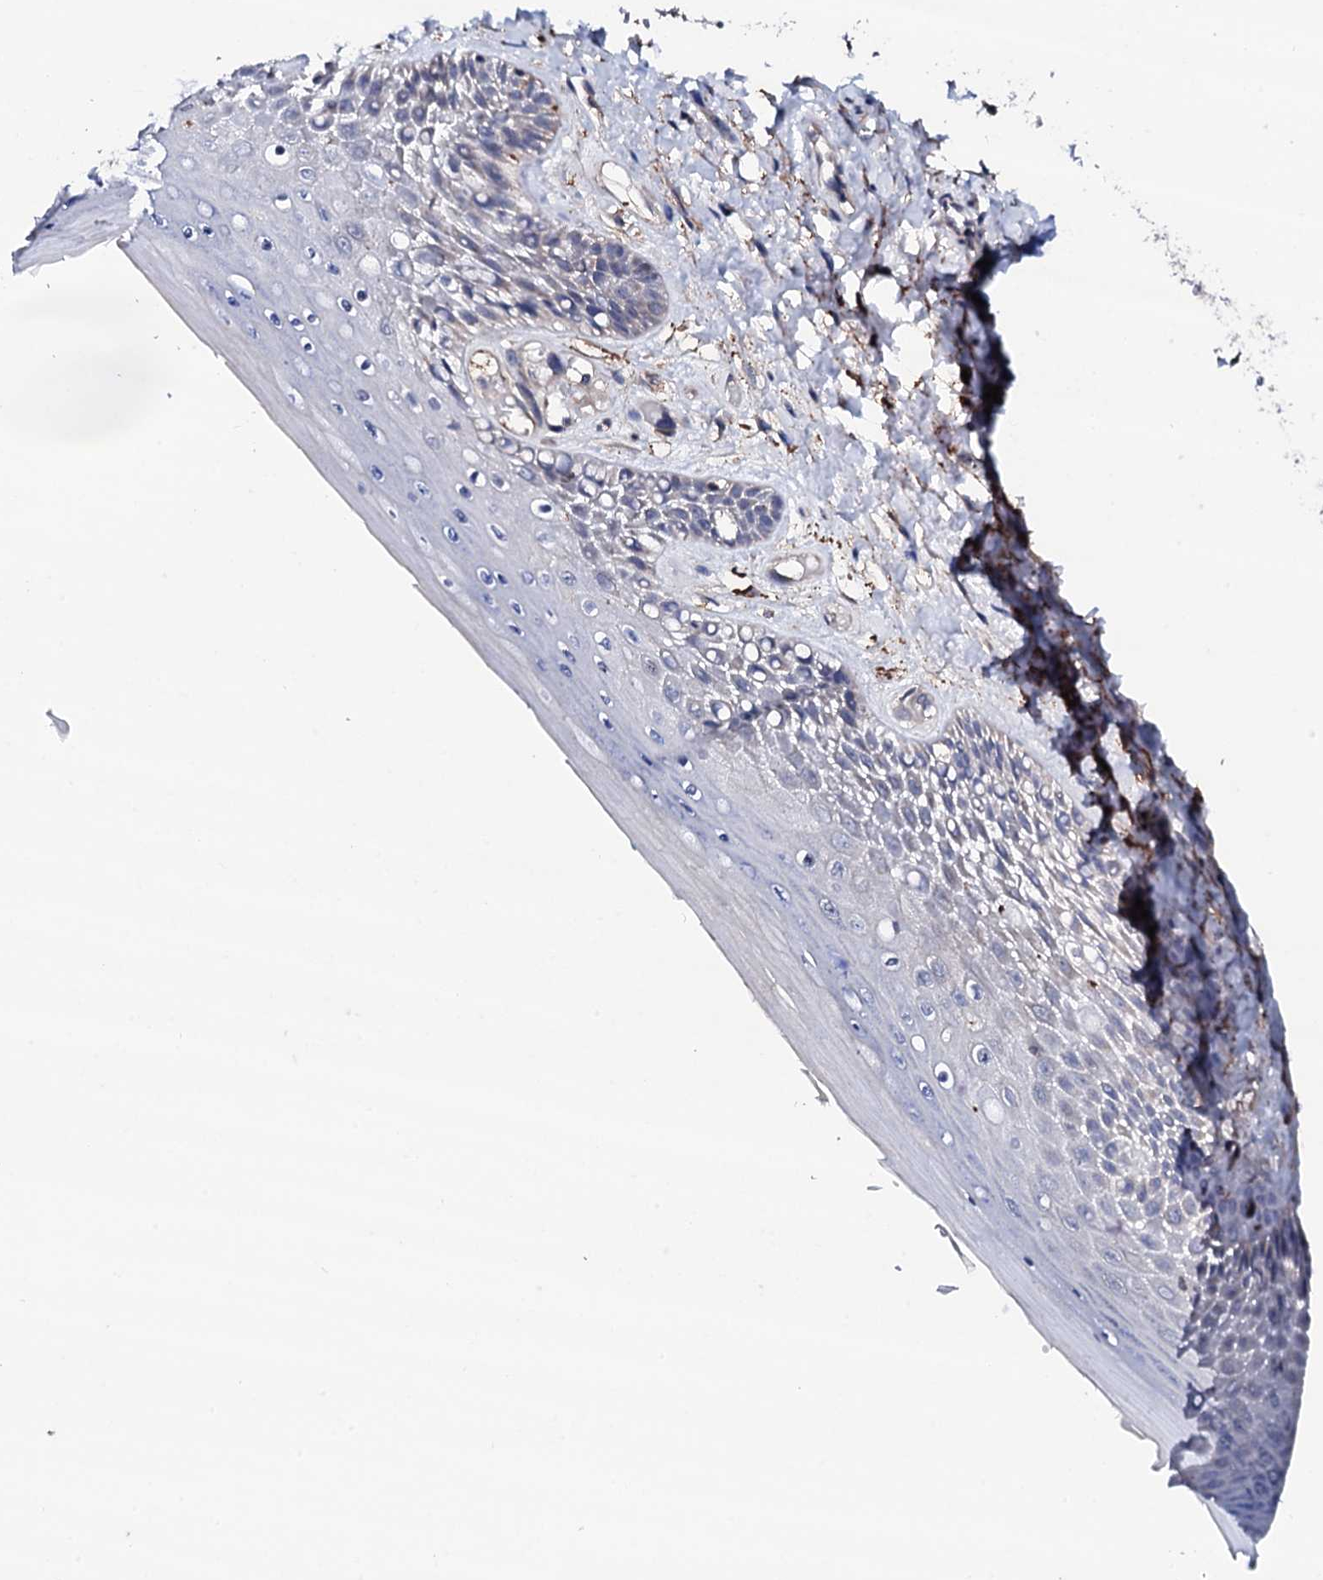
{"staining": {"intensity": "moderate", "quantity": "<25%", "location": "cytoplasmic/membranous"}, "tissue": "skin", "cell_type": "Epidermal cells", "image_type": "normal", "snomed": [{"axis": "morphology", "description": "Normal tissue, NOS"}, {"axis": "topography", "description": "Anal"}], "caption": "Immunohistochemistry staining of normal skin, which reveals low levels of moderate cytoplasmic/membranous staining in approximately <25% of epidermal cells indicating moderate cytoplasmic/membranous protein expression. The staining was performed using DAB (3,3'-diaminobenzidine) (brown) for protein detection and nuclei were counterstained in hematoxylin (blue).", "gene": "EDC3", "patient": {"sex": "male", "age": 78}}